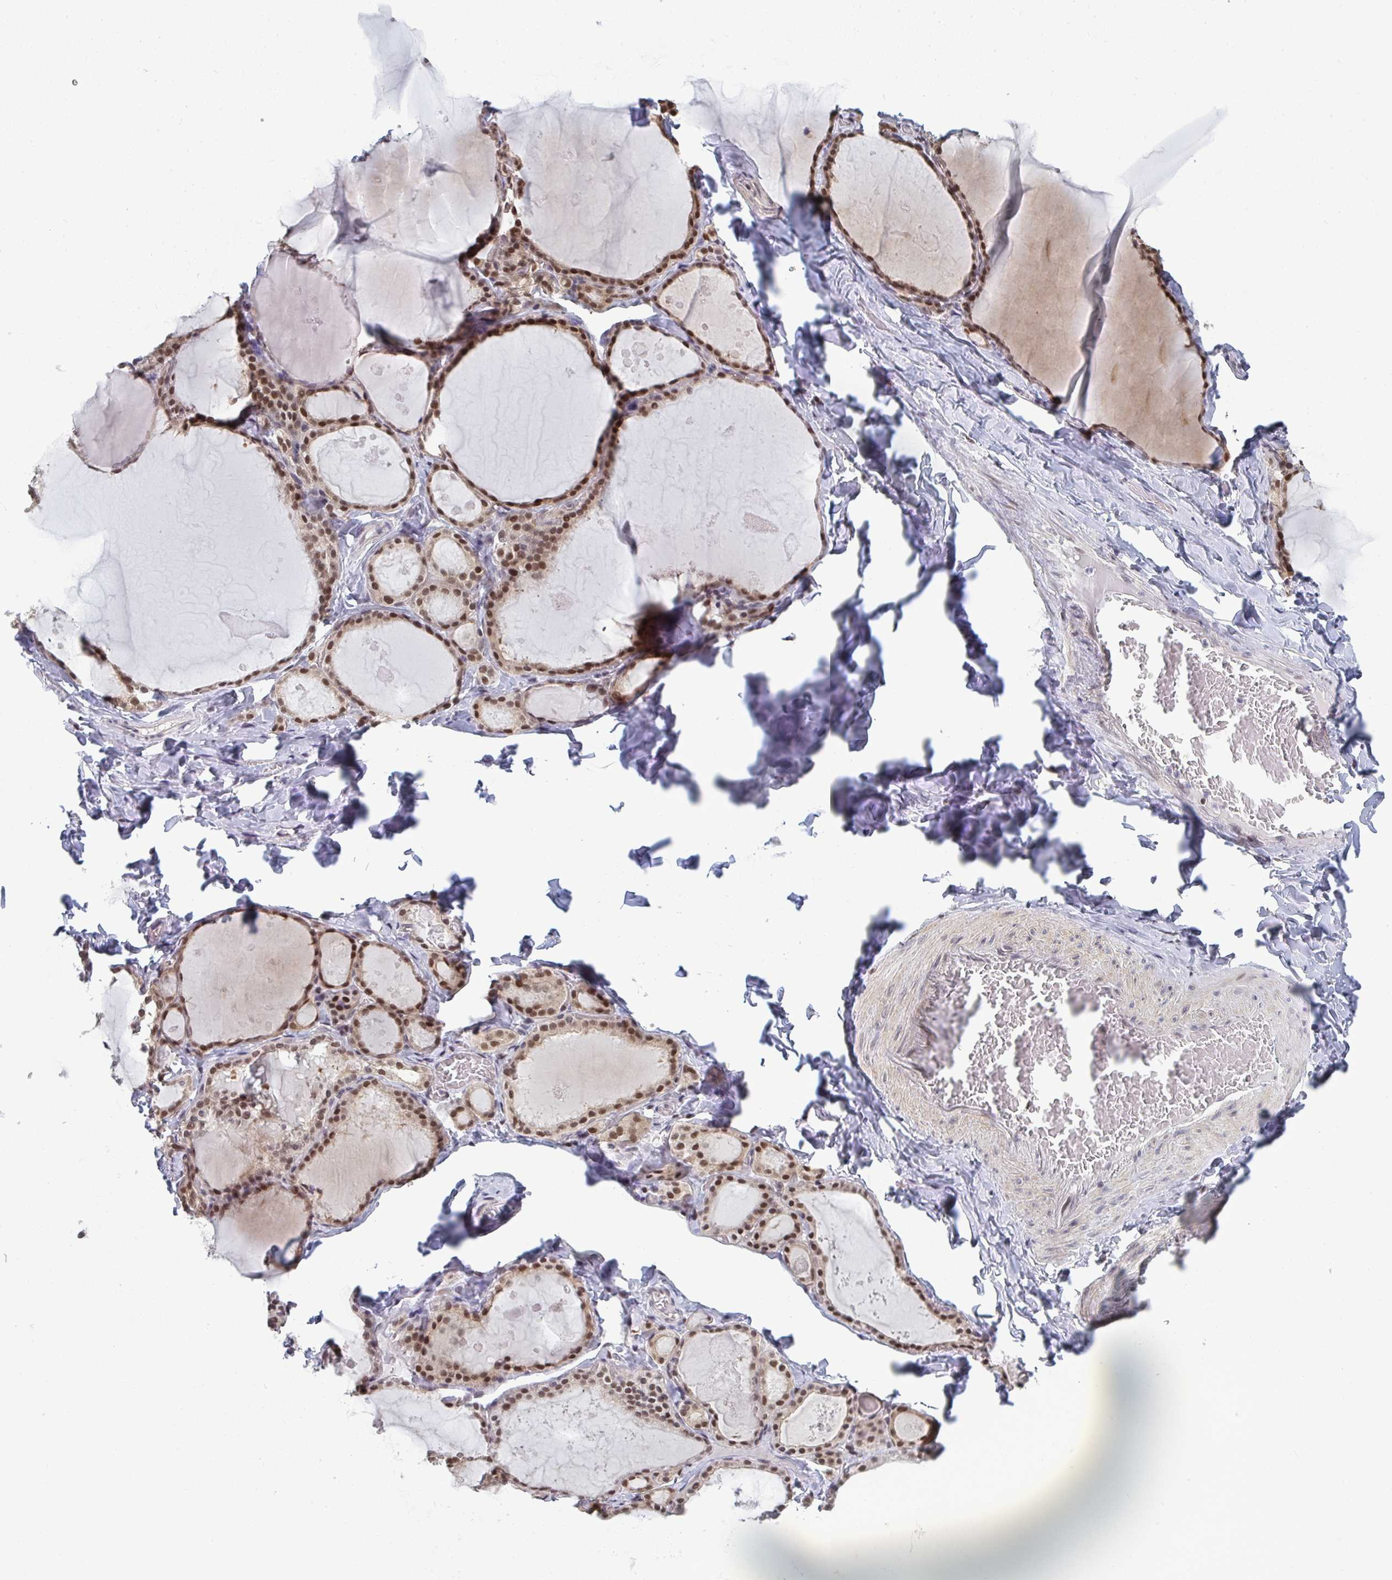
{"staining": {"intensity": "moderate", "quantity": ">75%", "location": "nuclear"}, "tissue": "thyroid gland", "cell_type": "Glandular cells", "image_type": "normal", "snomed": [{"axis": "morphology", "description": "Normal tissue, NOS"}, {"axis": "topography", "description": "Thyroid gland"}], "caption": "Immunohistochemistry (IHC) photomicrograph of benign thyroid gland: human thyroid gland stained using immunohistochemistry demonstrates medium levels of moderate protein expression localized specifically in the nuclear of glandular cells, appearing as a nuclear brown color.", "gene": "ATF1", "patient": {"sex": "male", "age": 56}}